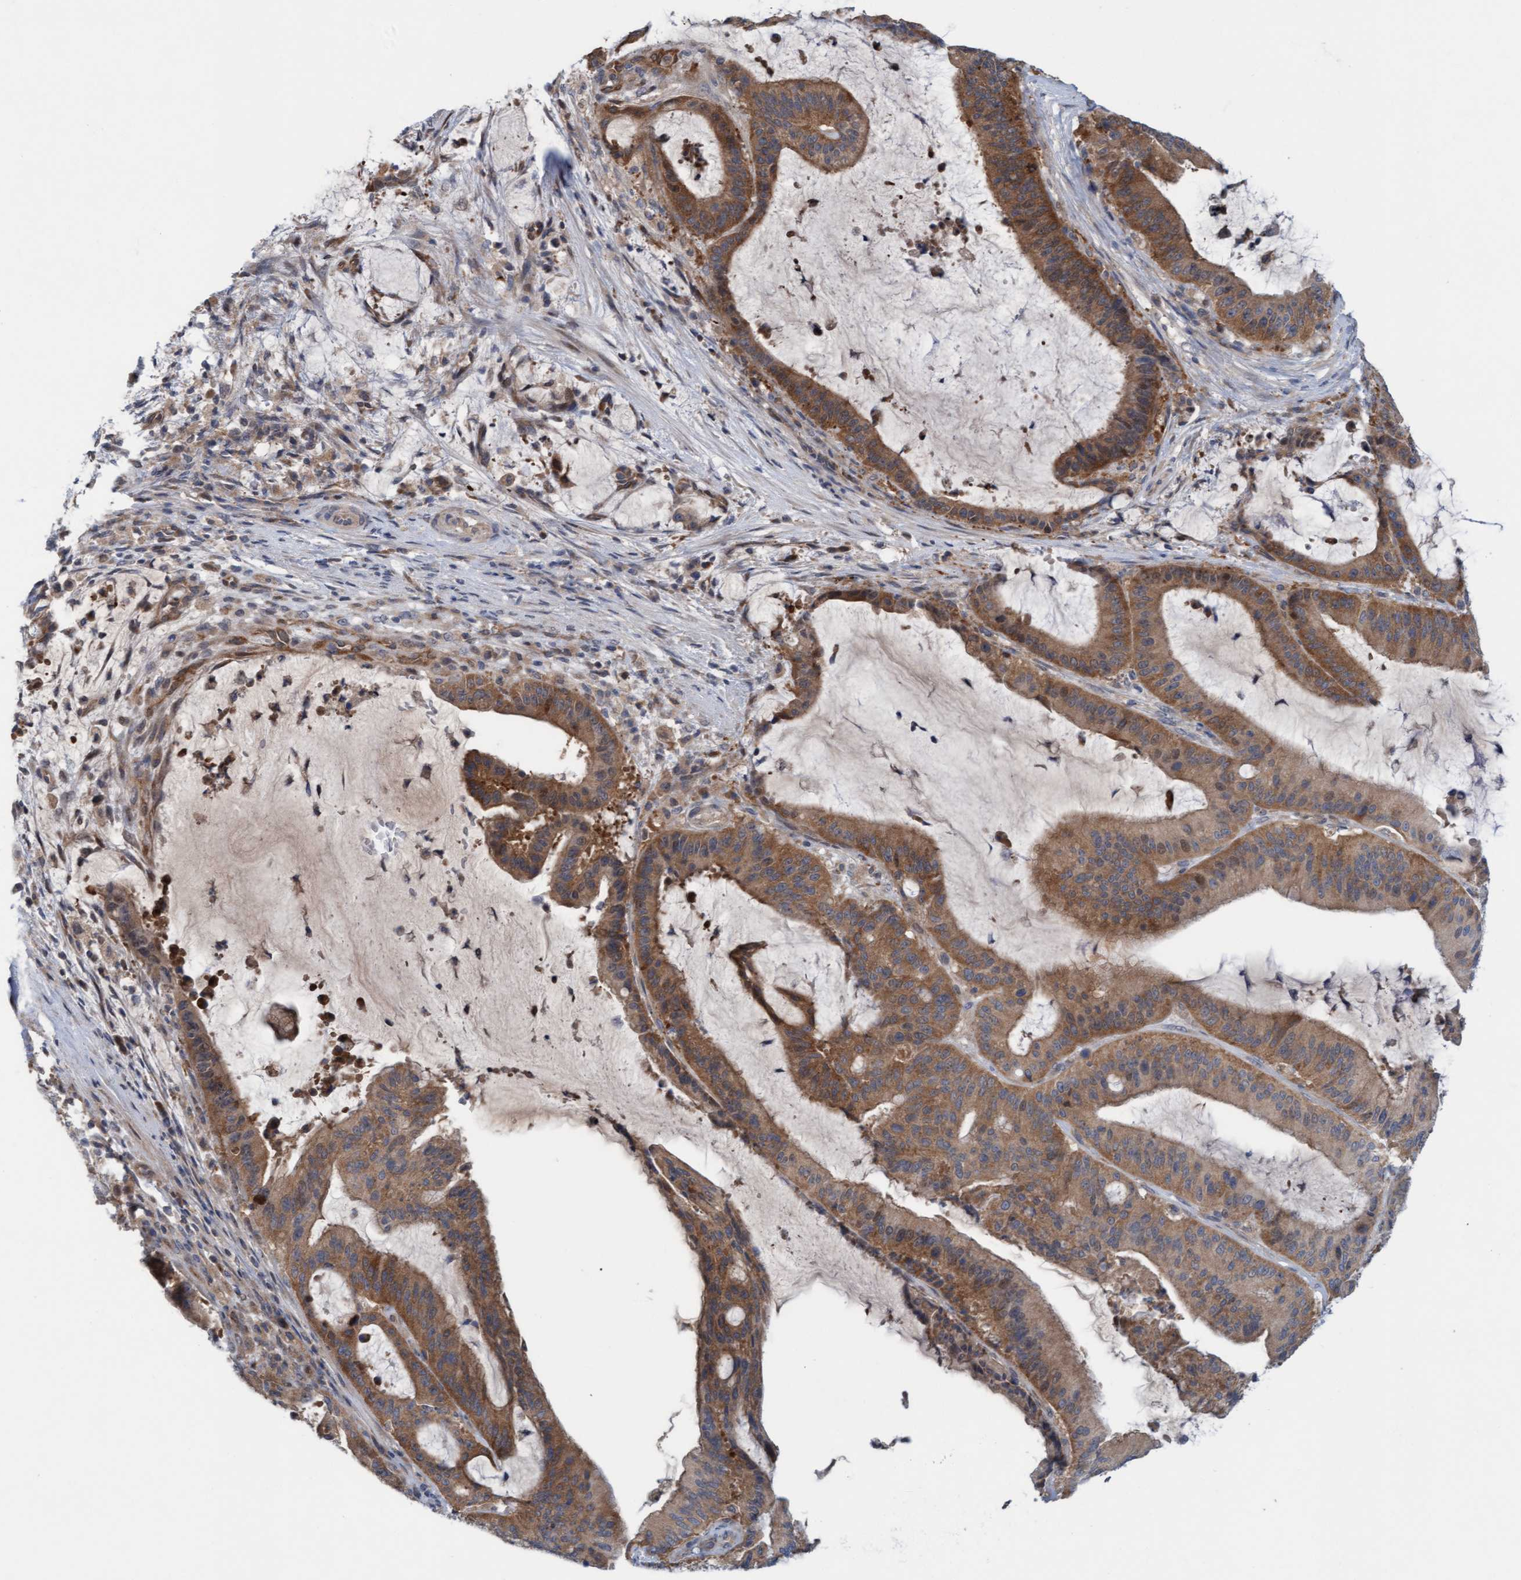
{"staining": {"intensity": "moderate", "quantity": ">75%", "location": "cytoplasmic/membranous"}, "tissue": "liver cancer", "cell_type": "Tumor cells", "image_type": "cancer", "snomed": [{"axis": "morphology", "description": "Normal tissue, NOS"}, {"axis": "morphology", "description": "Cholangiocarcinoma"}, {"axis": "topography", "description": "Liver"}, {"axis": "topography", "description": "Peripheral nerve tissue"}], "caption": "DAB immunohistochemical staining of liver cholangiocarcinoma shows moderate cytoplasmic/membranous protein expression in approximately >75% of tumor cells.", "gene": "KLHL25", "patient": {"sex": "female", "age": 73}}